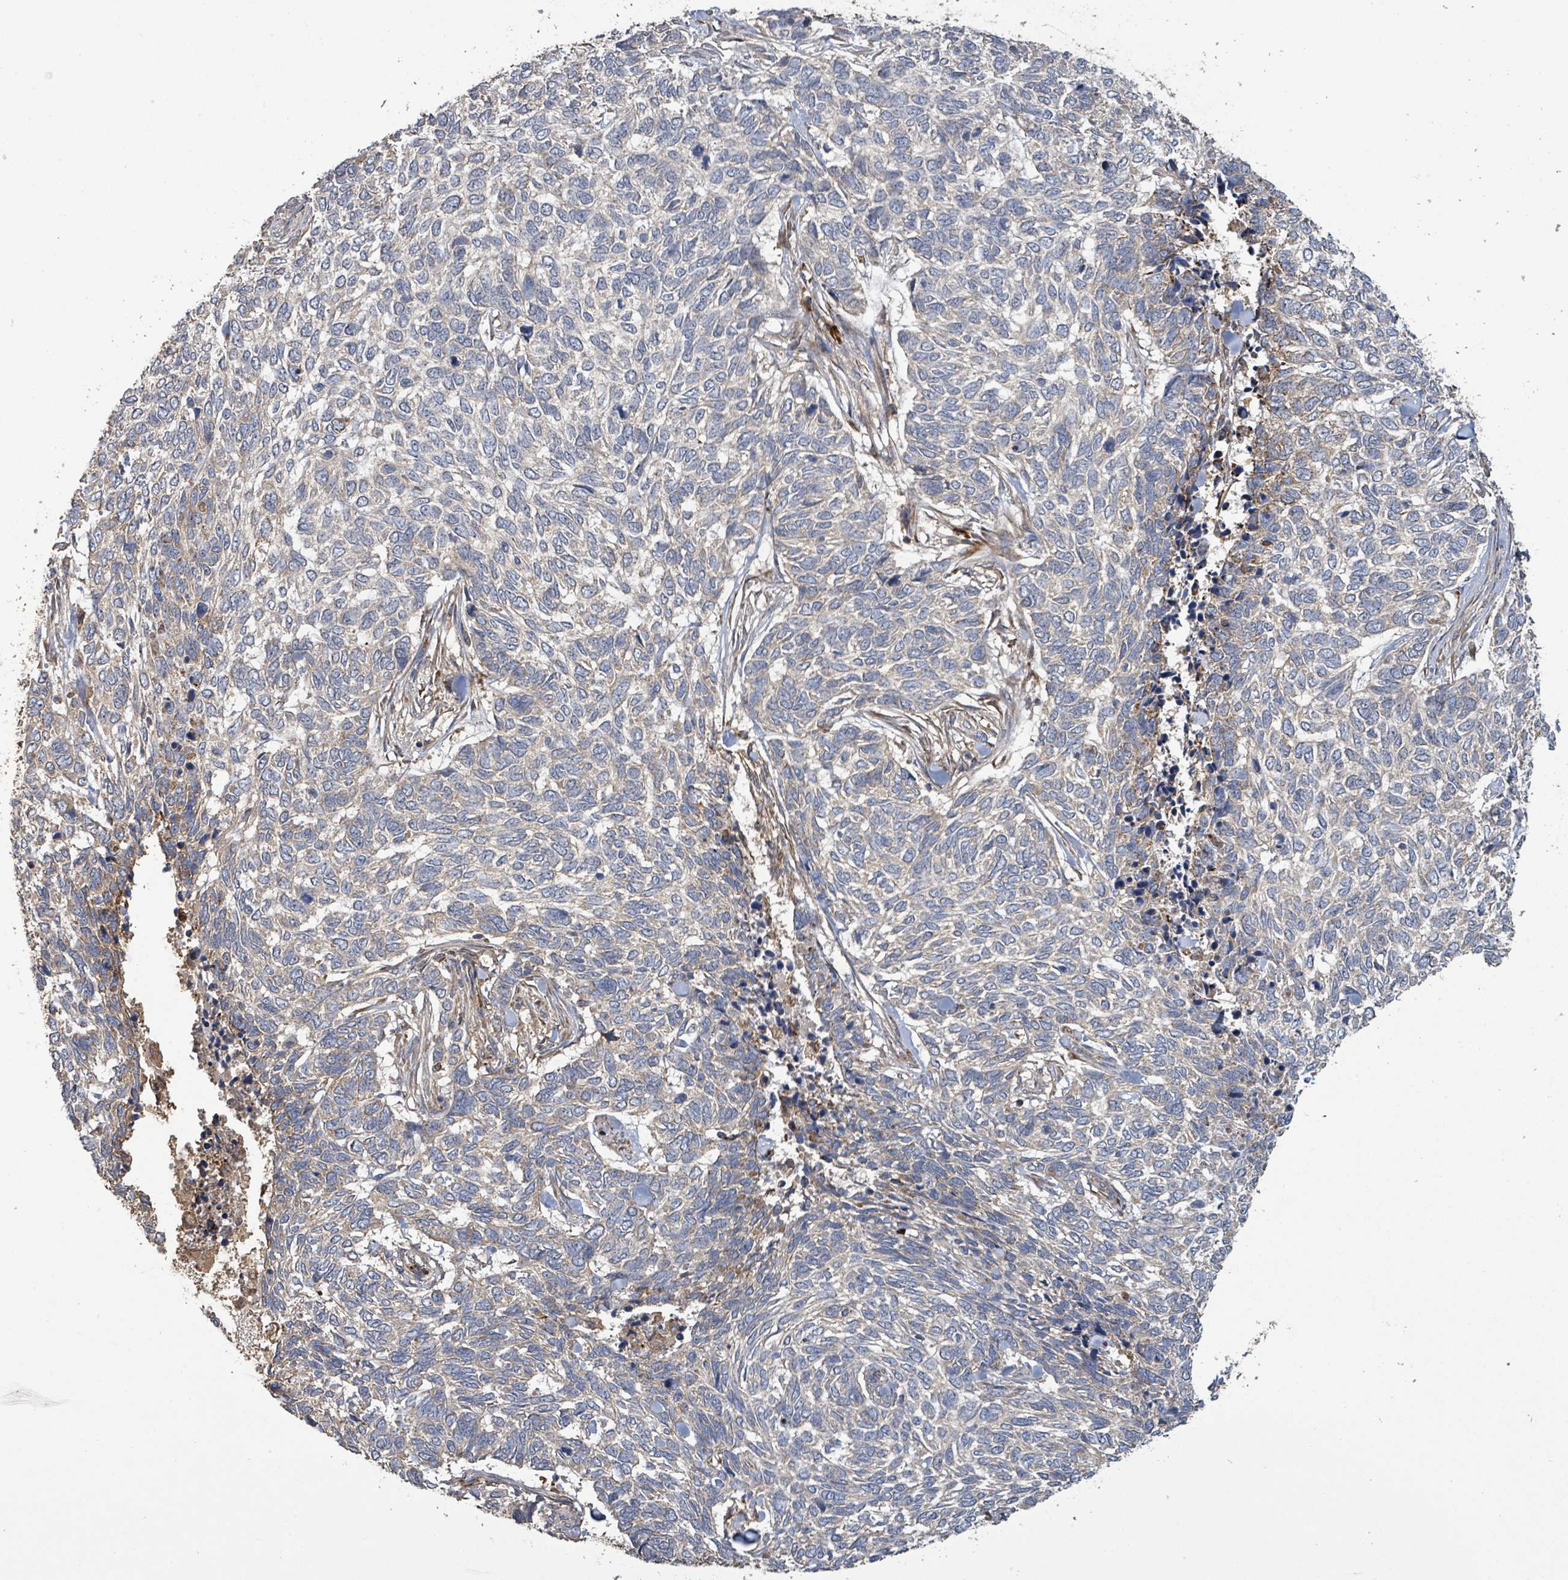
{"staining": {"intensity": "moderate", "quantity": "<25%", "location": "cytoplasmic/membranous"}, "tissue": "skin cancer", "cell_type": "Tumor cells", "image_type": "cancer", "snomed": [{"axis": "morphology", "description": "Basal cell carcinoma"}, {"axis": "topography", "description": "Skin"}], "caption": "Immunohistochemistry histopathology image of human basal cell carcinoma (skin) stained for a protein (brown), which displays low levels of moderate cytoplasmic/membranous staining in approximately <25% of tumor cells.", "gene": "STARD4", "patient": {"sex": "female", "age": 65}}